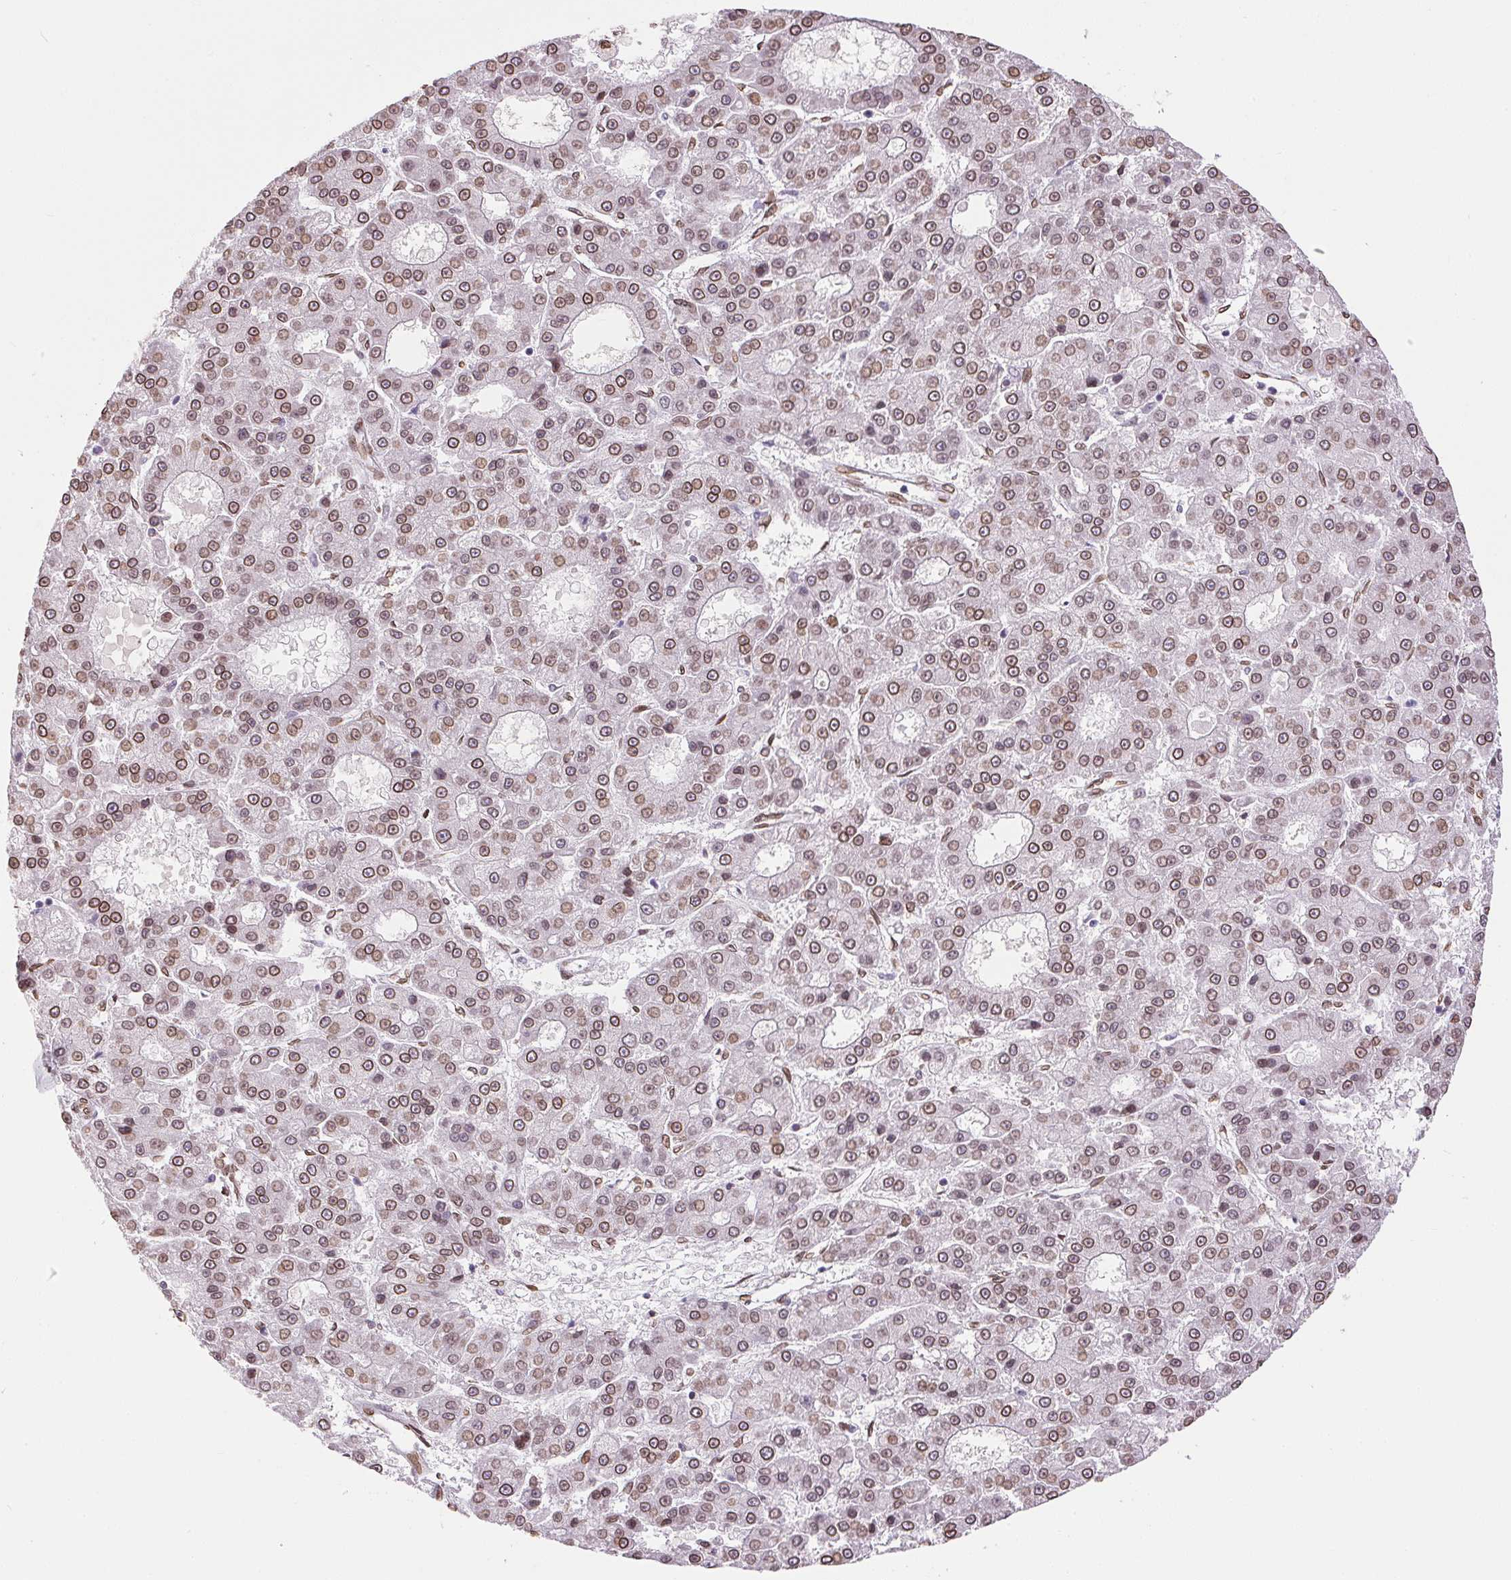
{"staining": {"intensity": "moderate", "quantity": ">75%", "location": "cytoplasmic/membranous,nuclear"}, "tissue": "liver cancer", "cell_type": "Tumor cells", "image_type": "cancer", "snomed": [{"axis": "morphology", "description": "Carcinoma, Hepatocellular, NOS"}, {"axis": "topography", "description": "Liver"}], "caption": "Approximately >75% of tumor cells in human liver cancer display moderate cytoplasmic/membranous and nuclear protein staining as visualized by brown immunohistochemical staining.", "gene": "TMEM175", "patient": {"sex": "male", "age": 70}}